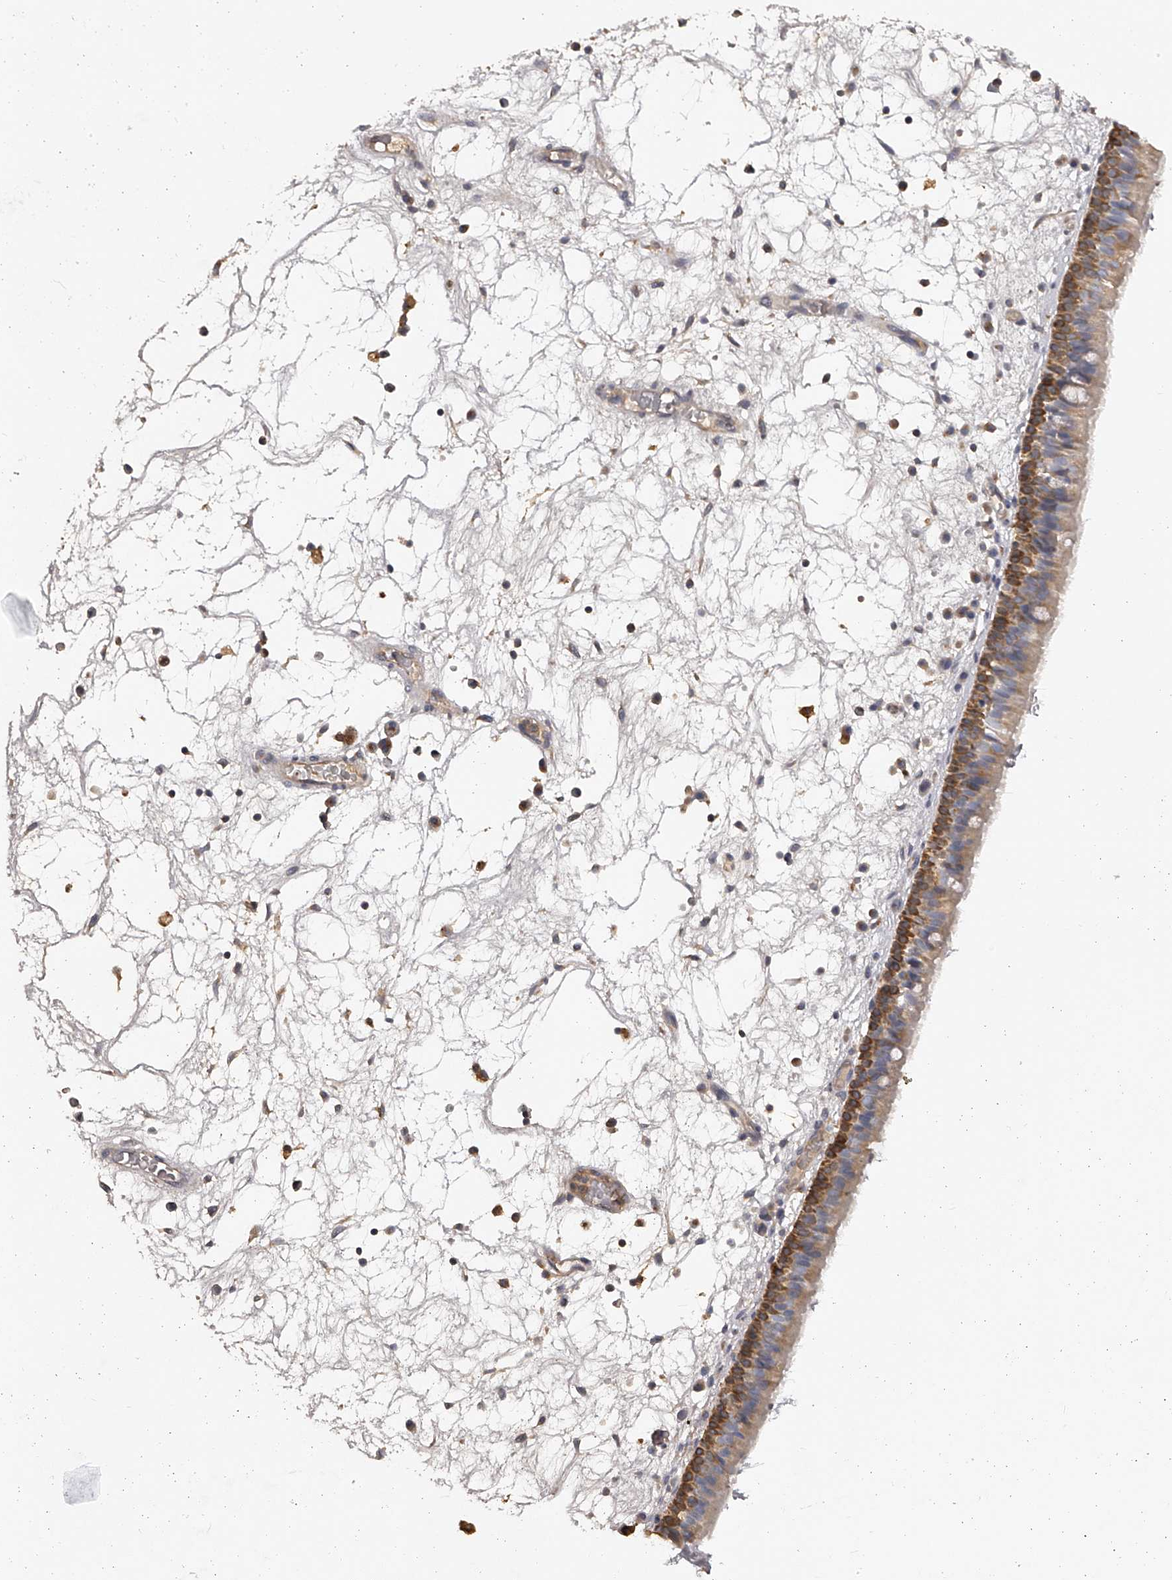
{"staining": {"intensity": "strong", "quantity": "25%-75%", "location": "cytoplasmic/membranous"}, "tissue": "nasopharynx", "cell_type": "Respiratory epithelial cells", "image_type": "normal", "snomed": [{"axis": "morphology", "description": "Normal tissue, NOS"}, {"axis": "morphology", "description": "Inflammation, NOS"}, {"axis": "morphology", "description": "Malignant melanoma, Metastatic site"}, {"axis": "topography", "description": "Nasopharynx"}], "caption": "Normal nasopharynx demonstrates strong cytoplasmic/membranous expression in approximately 25%-75% of respiratory epithelial cells, visualized by immunohistochemistry.", "gene": "TNN", "patient": {"sex": "male", "age": 70}}